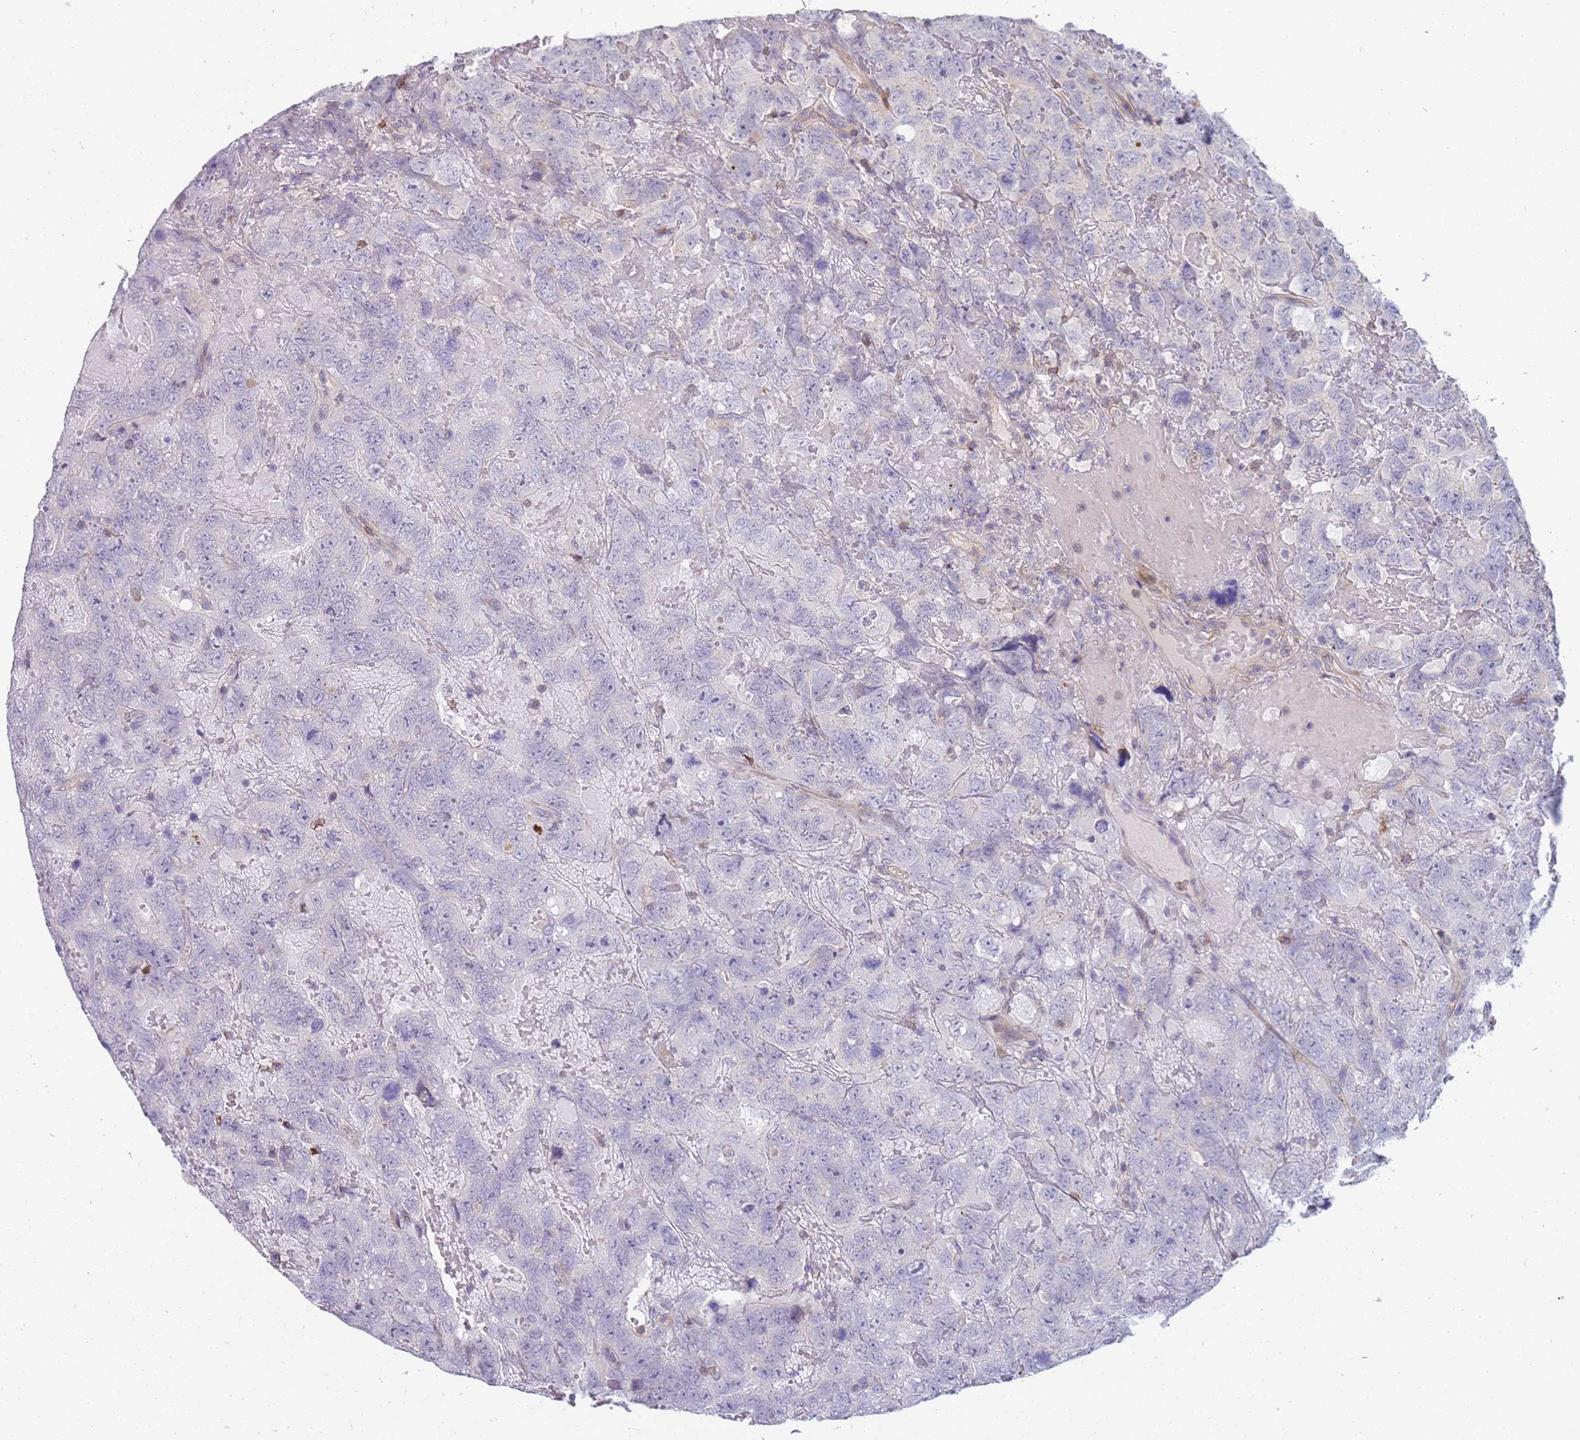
{"staining": {"intensity": "negative", "quantity": "none", "location": "none"}, "tissue": "testis cancer", "cell_type": "Tumor cells", "image_type": "cancer", "snomed": [{"axis": "morphology", "description": "Carcinoma, Embryonal, NOS"}, {"axis": "topography", "description": "Testis"}], "caption": "This is a image of IHC staining of testis embryonal carcinoma, which shows no positivity in tumor cells. The staining was performed using DAB (3,3'-diaminobenzidine) to visualize the protein expression in brown, while the nuclei were stained in blue with hematoxylin (Magnification: 20x).", "gene": "STK25", "patient": {"sex": "male", "age": 45}}